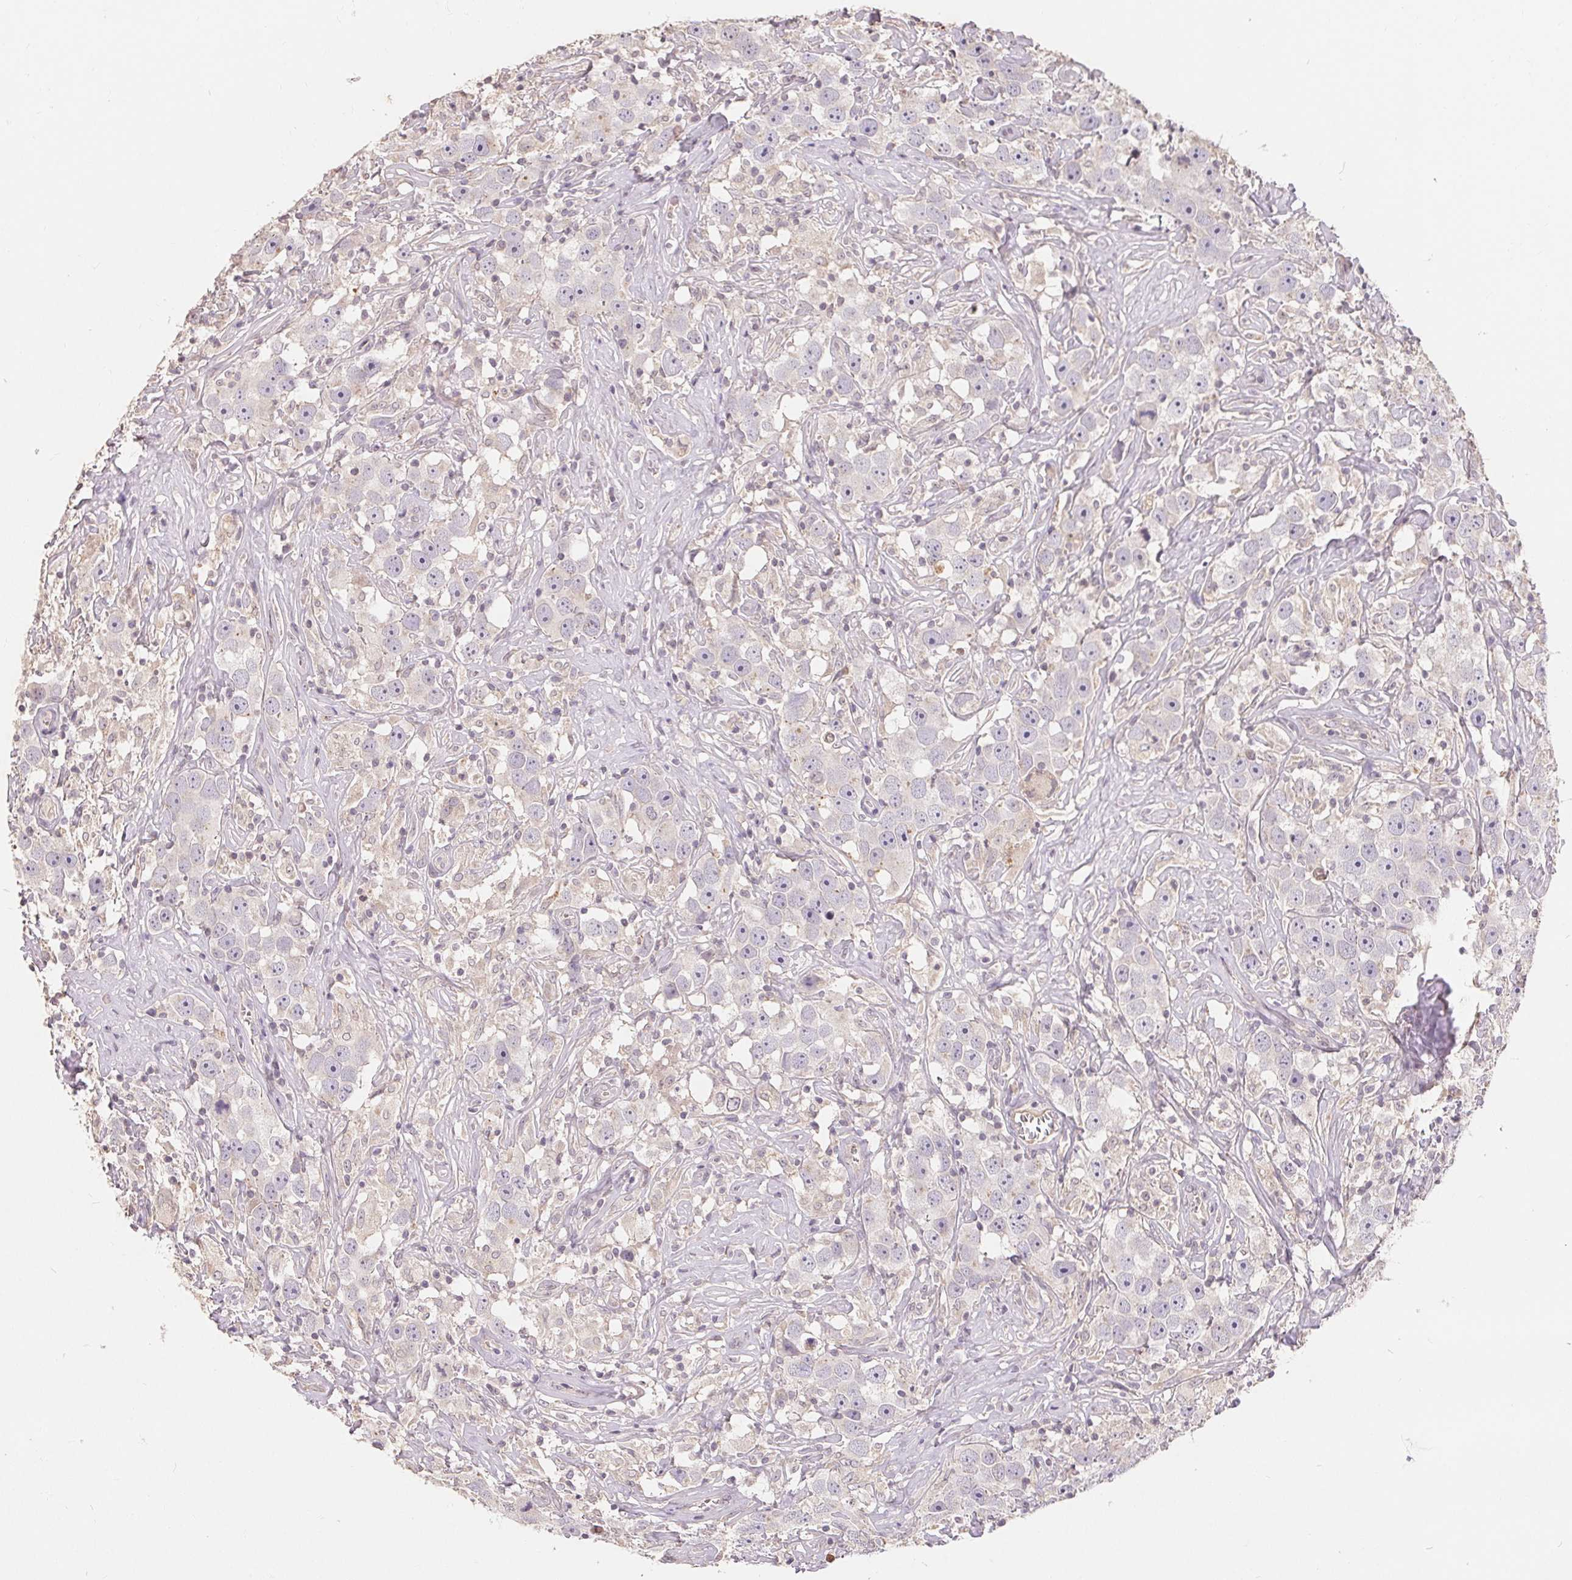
{"staining": {"intensity": "negative", "quantity": "none", "location": "none"}, "tissue": "testis cancer", "cell_type": "Tumor cells", "image_type": "cancer", "snomed": [{"axis": "morphology", "description": "Seminoma, NOS"}, {"axis": "topography", "description": "Testis"}], "caption": "Immunohistochemistry histopathology image of human testis seminoma stained for a protein (brown), which exhibits no positivity in tumor cells.", "gene": "CDIPT", "patient": {"sex": "male", "age": 49}}